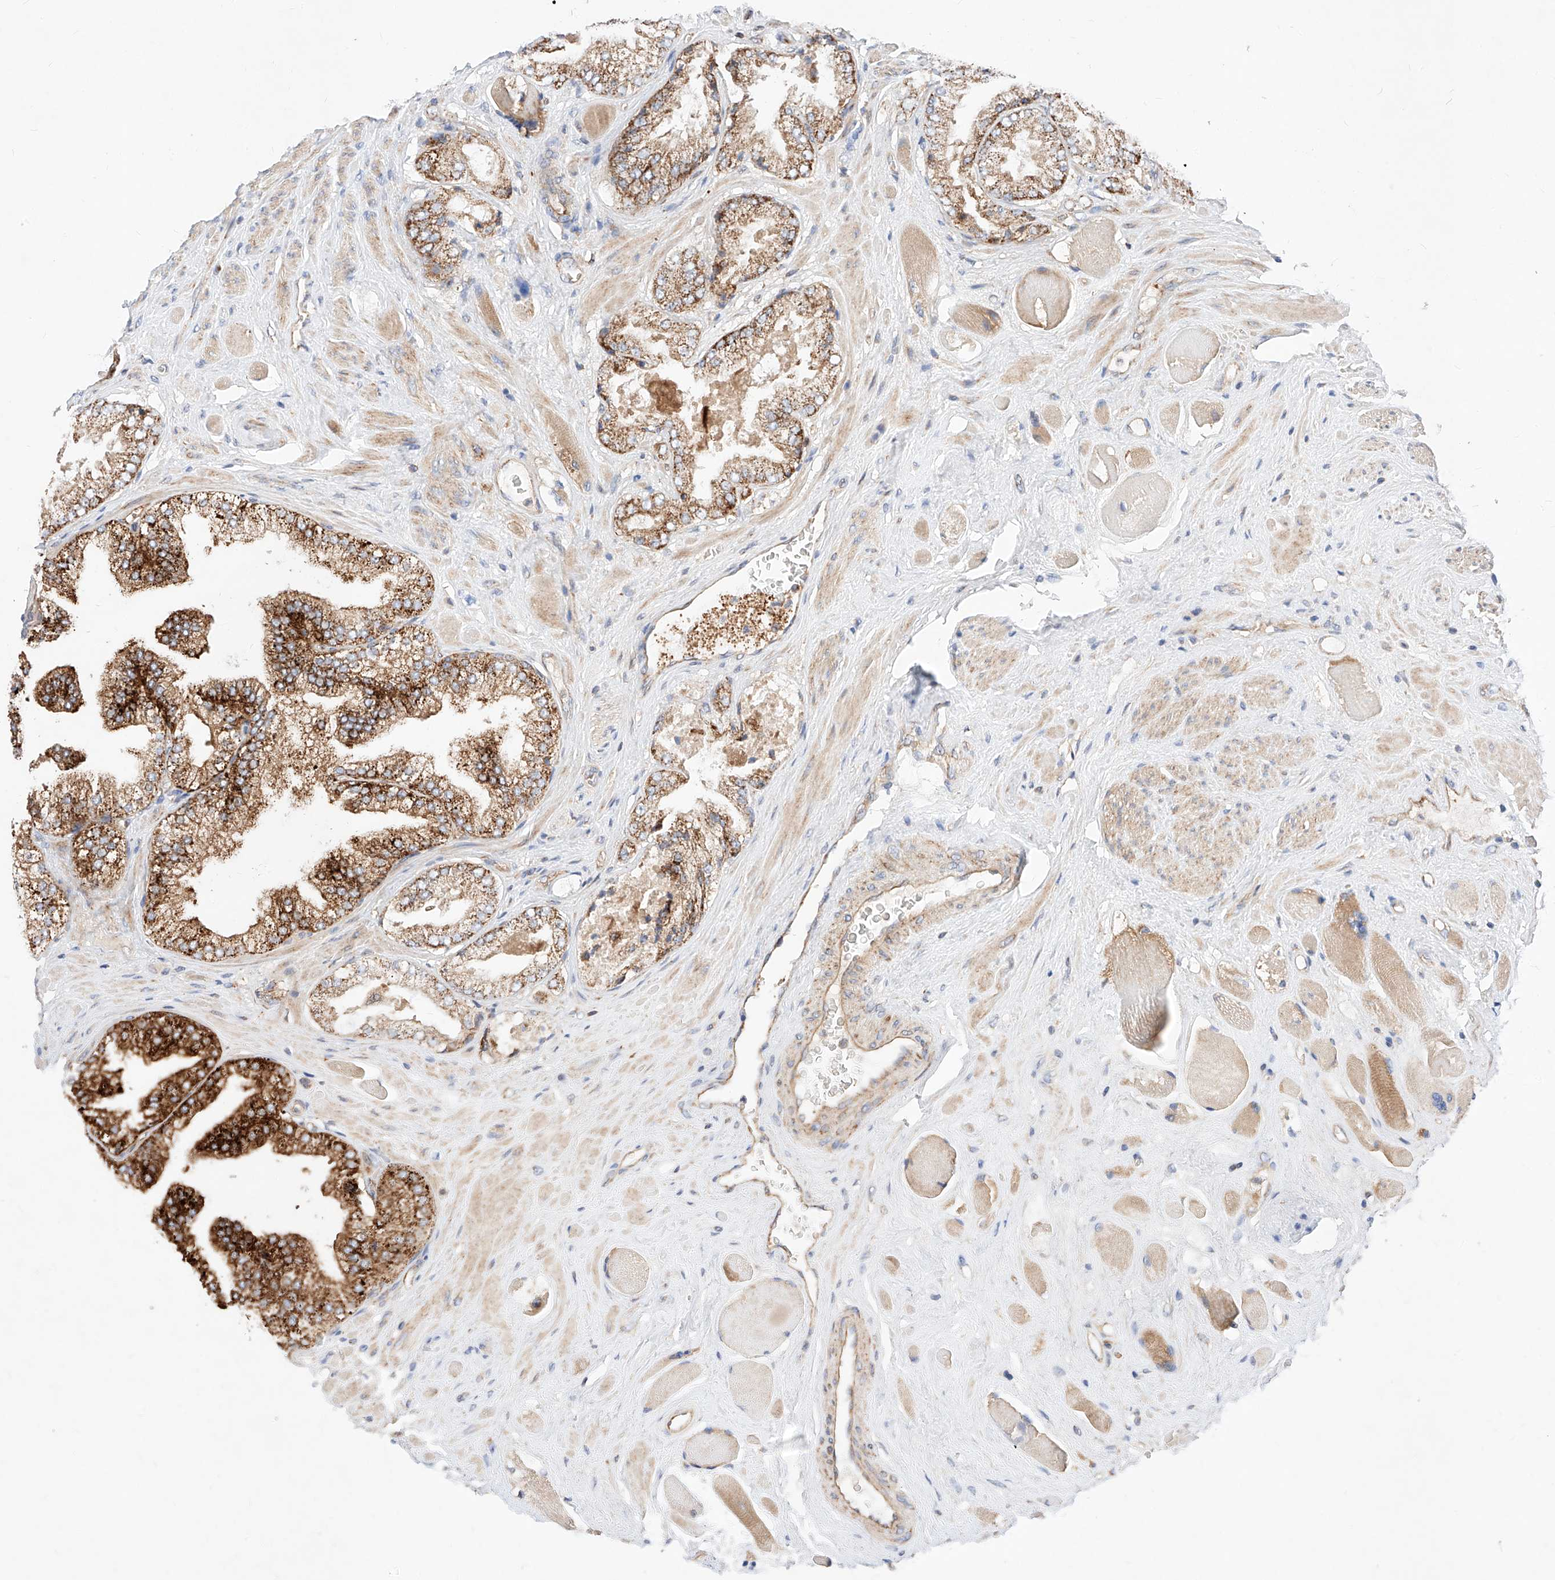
{"staining": {"intensity": "strong", "quantity": ">75%", "location": "cytoplasmic/membranous"}, "tissue": "prostate cancer", "cell_type": "Tumor cells", "image_type": "cancer", "snomed": [{"axis": "morphology", "description": "Adenocarcinoma, High grade"}, {"axis": "topography", "description": "Prostate"}], "caption": "Prostate cancer stained for a protein reveals strong cytoplasmic/membranous positivity in tumor cells.", "gene": "NR1D1", "patient": {"sex": "male", "age": 58}}